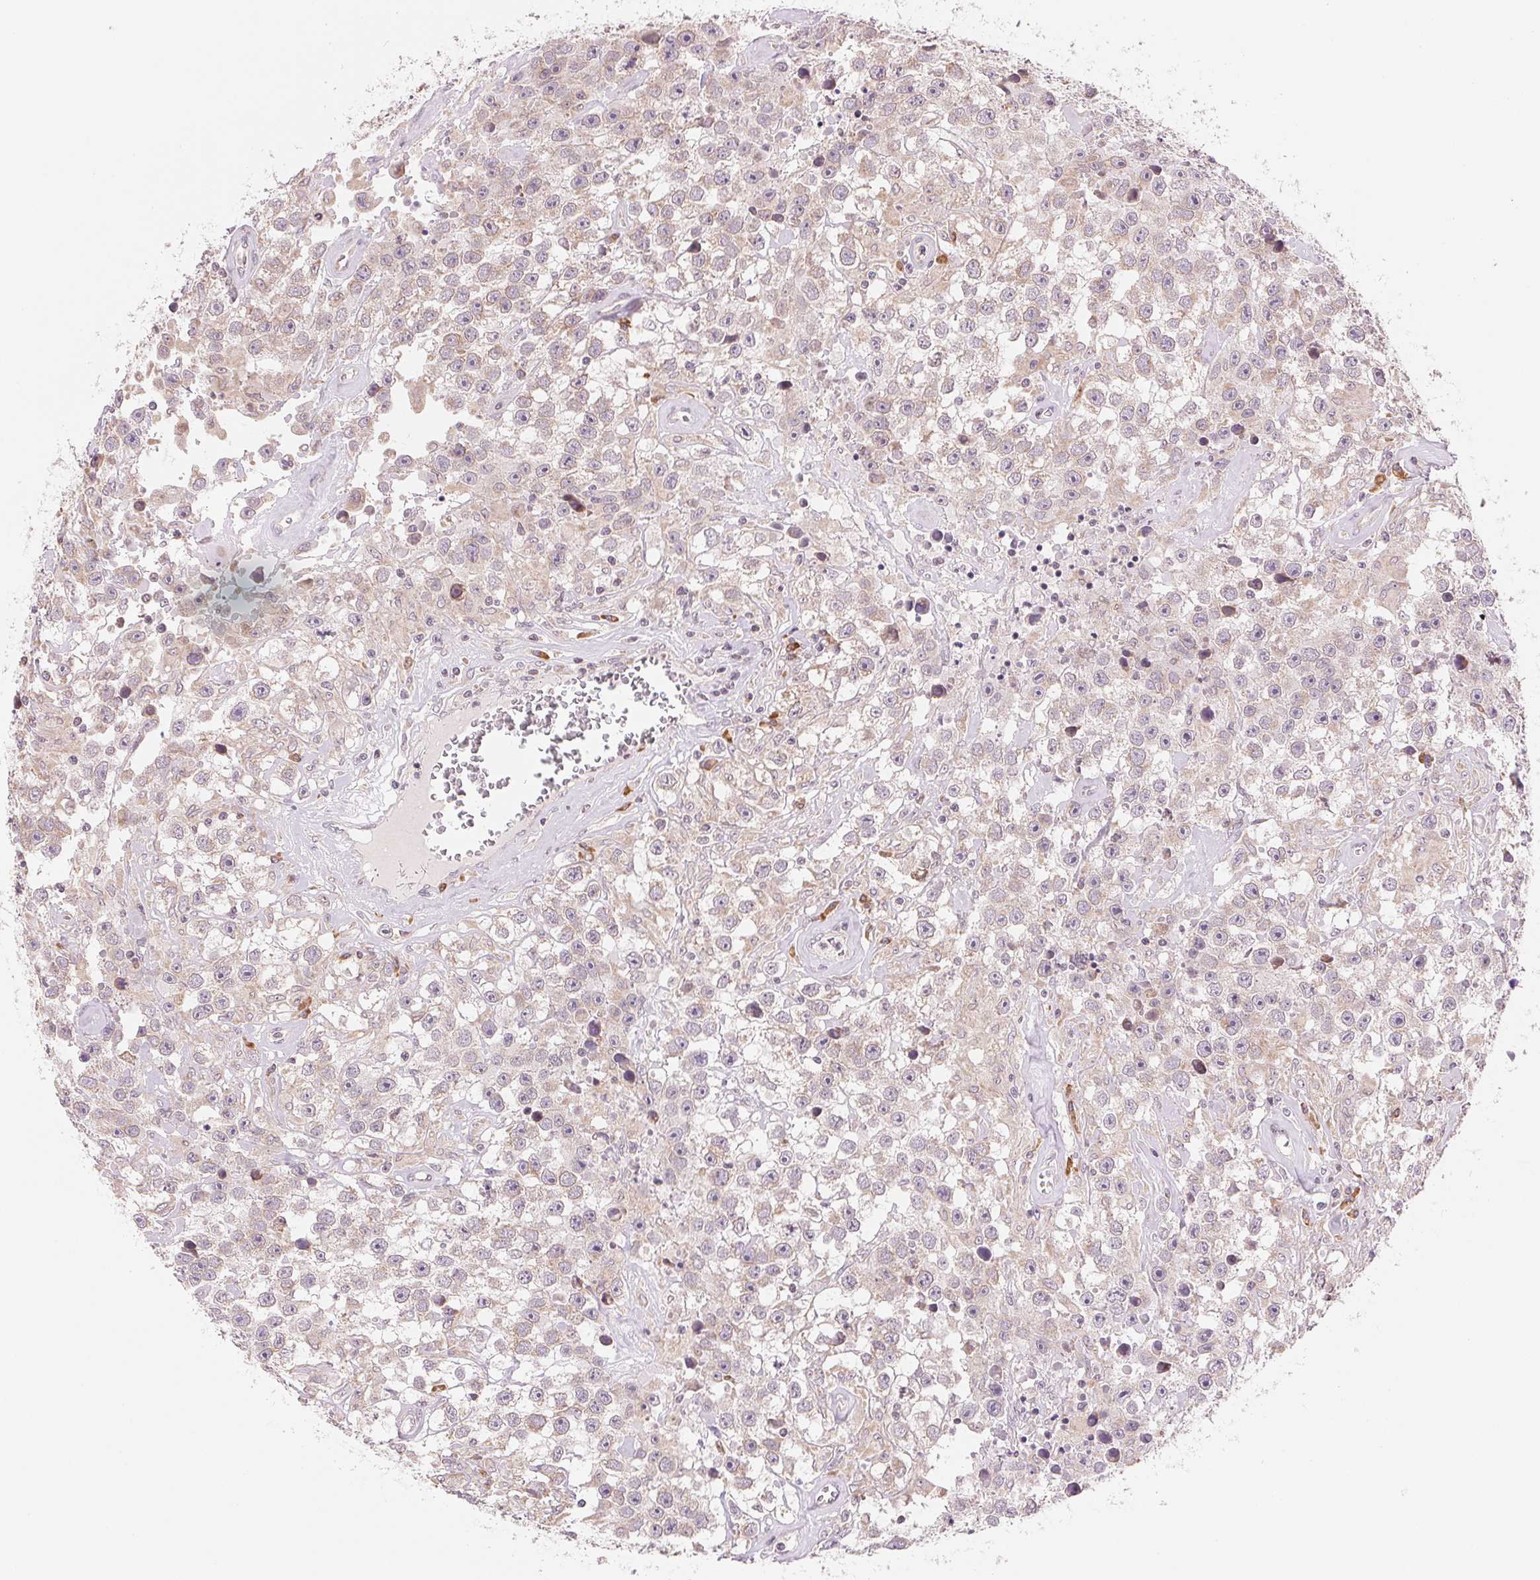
{"staining": {"intensity": "weak", "quantity": ">75%", "location": "cytoplasmic/membranous"}, "tissue": "testis cancer", "cell_type": "Tumor cells", "image_type": "cancer", "snomed": [{"axis": "morphology", "description": "Seminoma, NOS"}, {"axis": "topography", "description": "Testis"}], "caption": "Immunohistochemistry (IHC) image of human testis seminoma stained for a protein (brown), which displays low levels of weak cytoplasmic/membranous positivity in approximately >75% of tumor cells.", "gene": "TECR", "patient": {"sex": "male", "age": 43}}